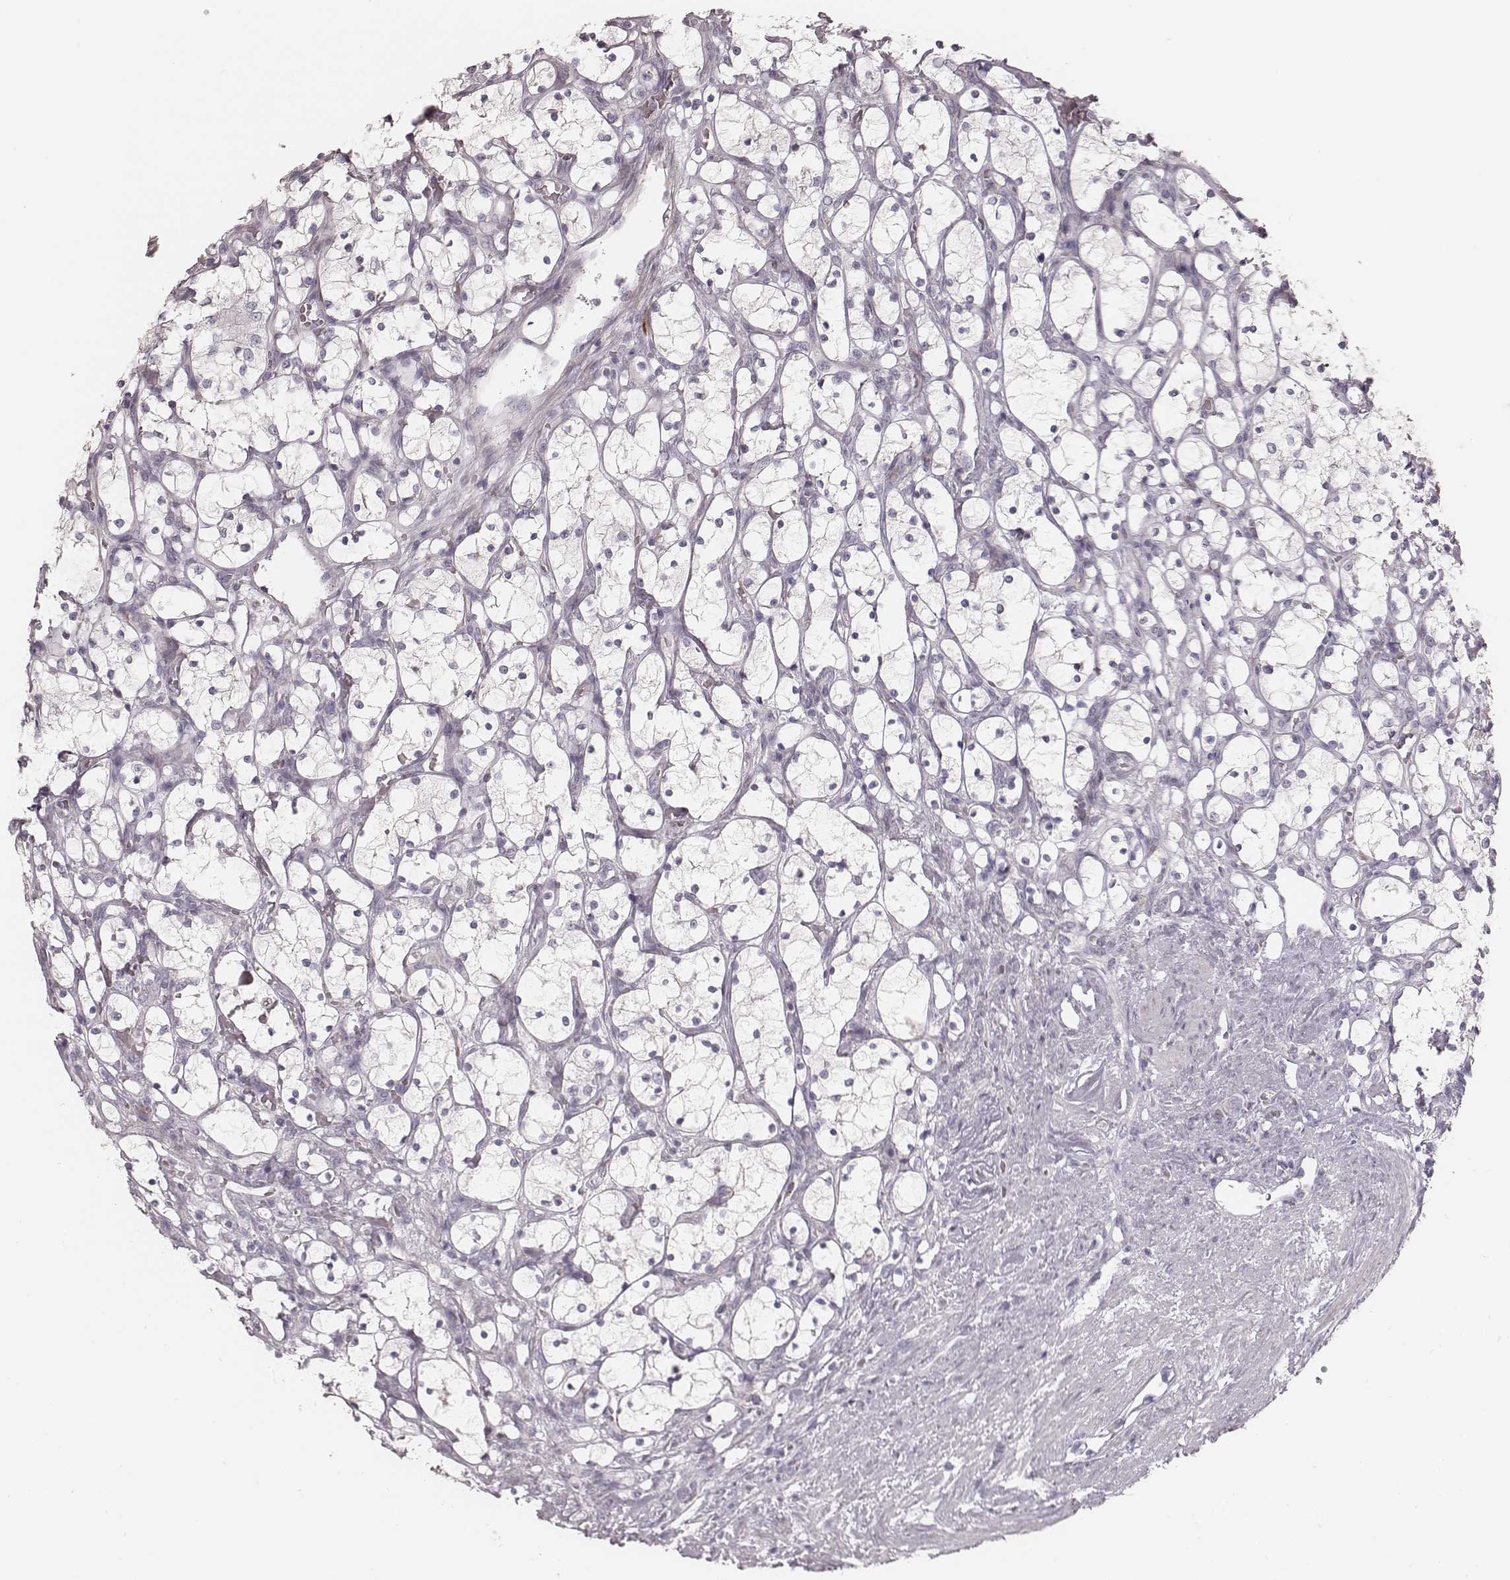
{"staining": {"intensity": "negative", "quantity": "none", "location": "none"}, "tissue": "renal cancer", "cell_type": "Tumor cells", "image_type": "cancer", "snomed": [{"axis": "morphology", "description": "Adenocarcinoma, NOS"}, {"axis": "topography", "description": "Kidney"}], "caption": "Adenocarcinoma (renal) stained for a protein using IHC demonstrates no staining tumor cells.", "gene": "KIF5C", "patient": {"sex": "female", "age": 69}}